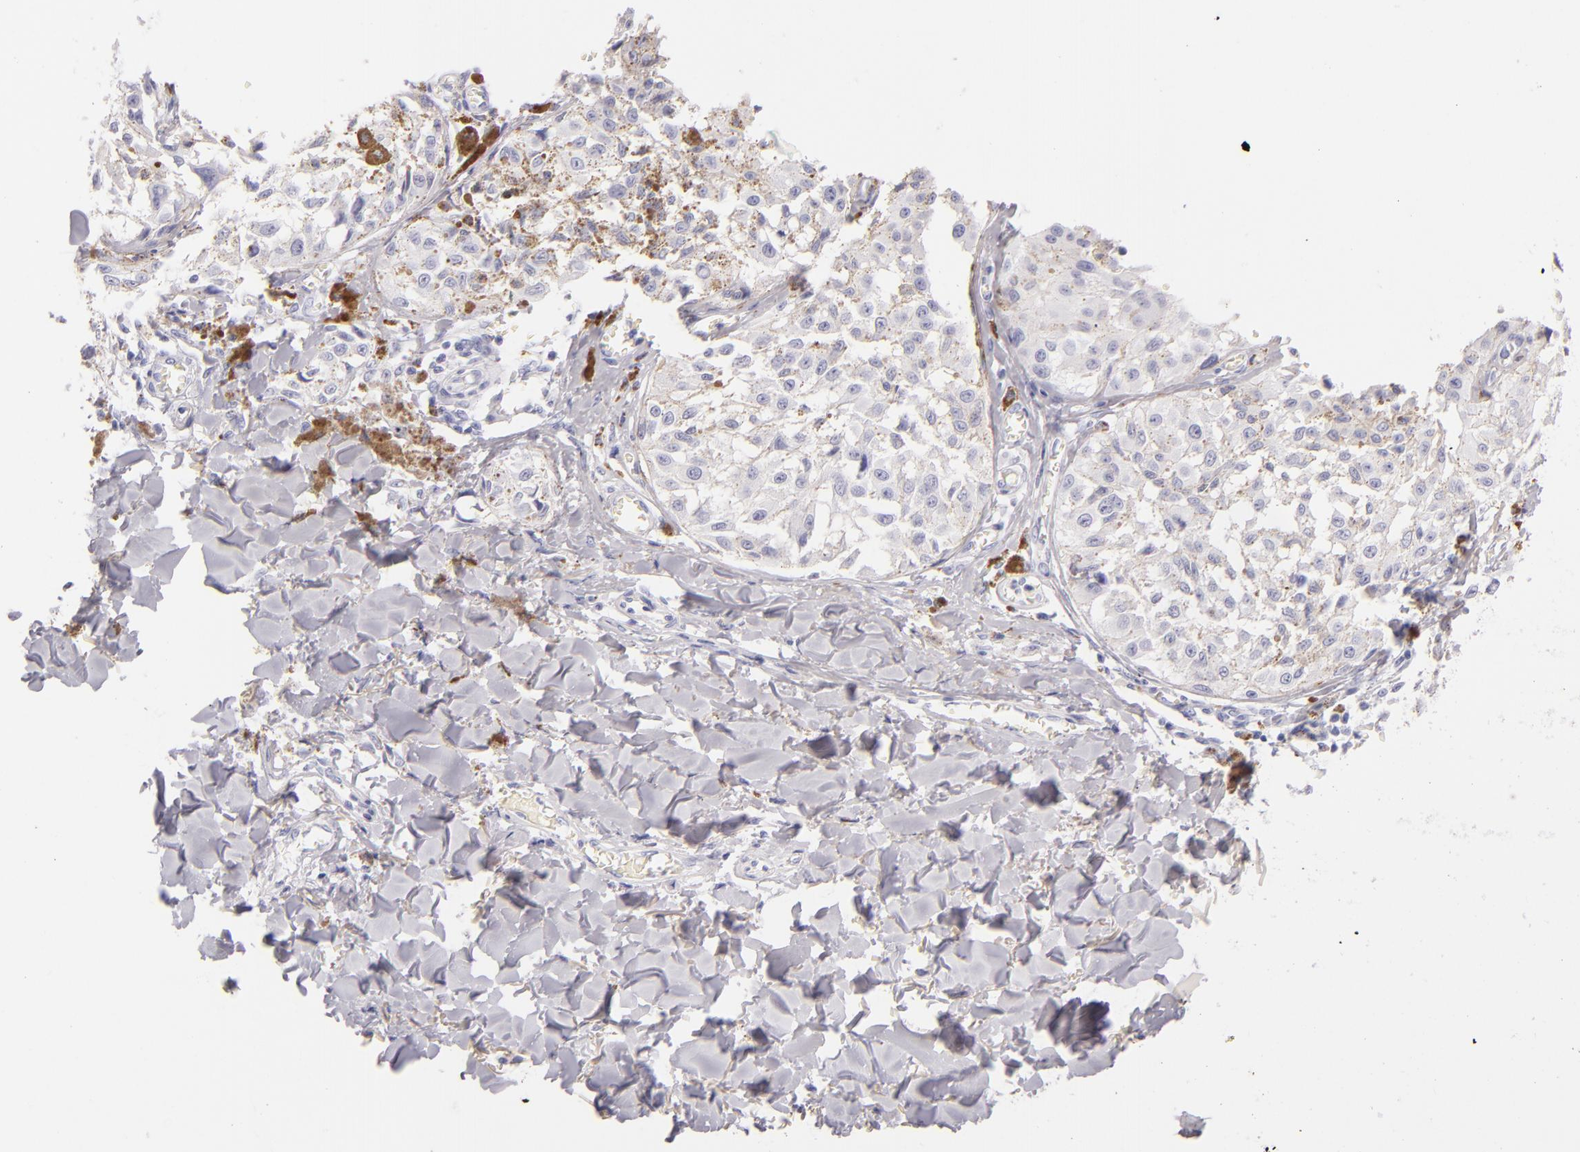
{"staining": {"intensity": "negative", "quantity": "none", "location": "none"}, "tissue": "melanoma", "cell_type": "Tumor cells", "image_type": "cancer", "snomed": [{"axis": "morphology", "description": "Malignant melanoma, NOS"}, {"axis": "topography", "description": "Skin"}], "caption": "Immunohistochemical staining of melanoma demonstrates no significant staining in tumor cells. (DAB (3,3'-diaminobenzidine) IHC with hematoxylin counter stain).", "gene": "FABP1", "patient": {"sex": "female", "age": 82}}